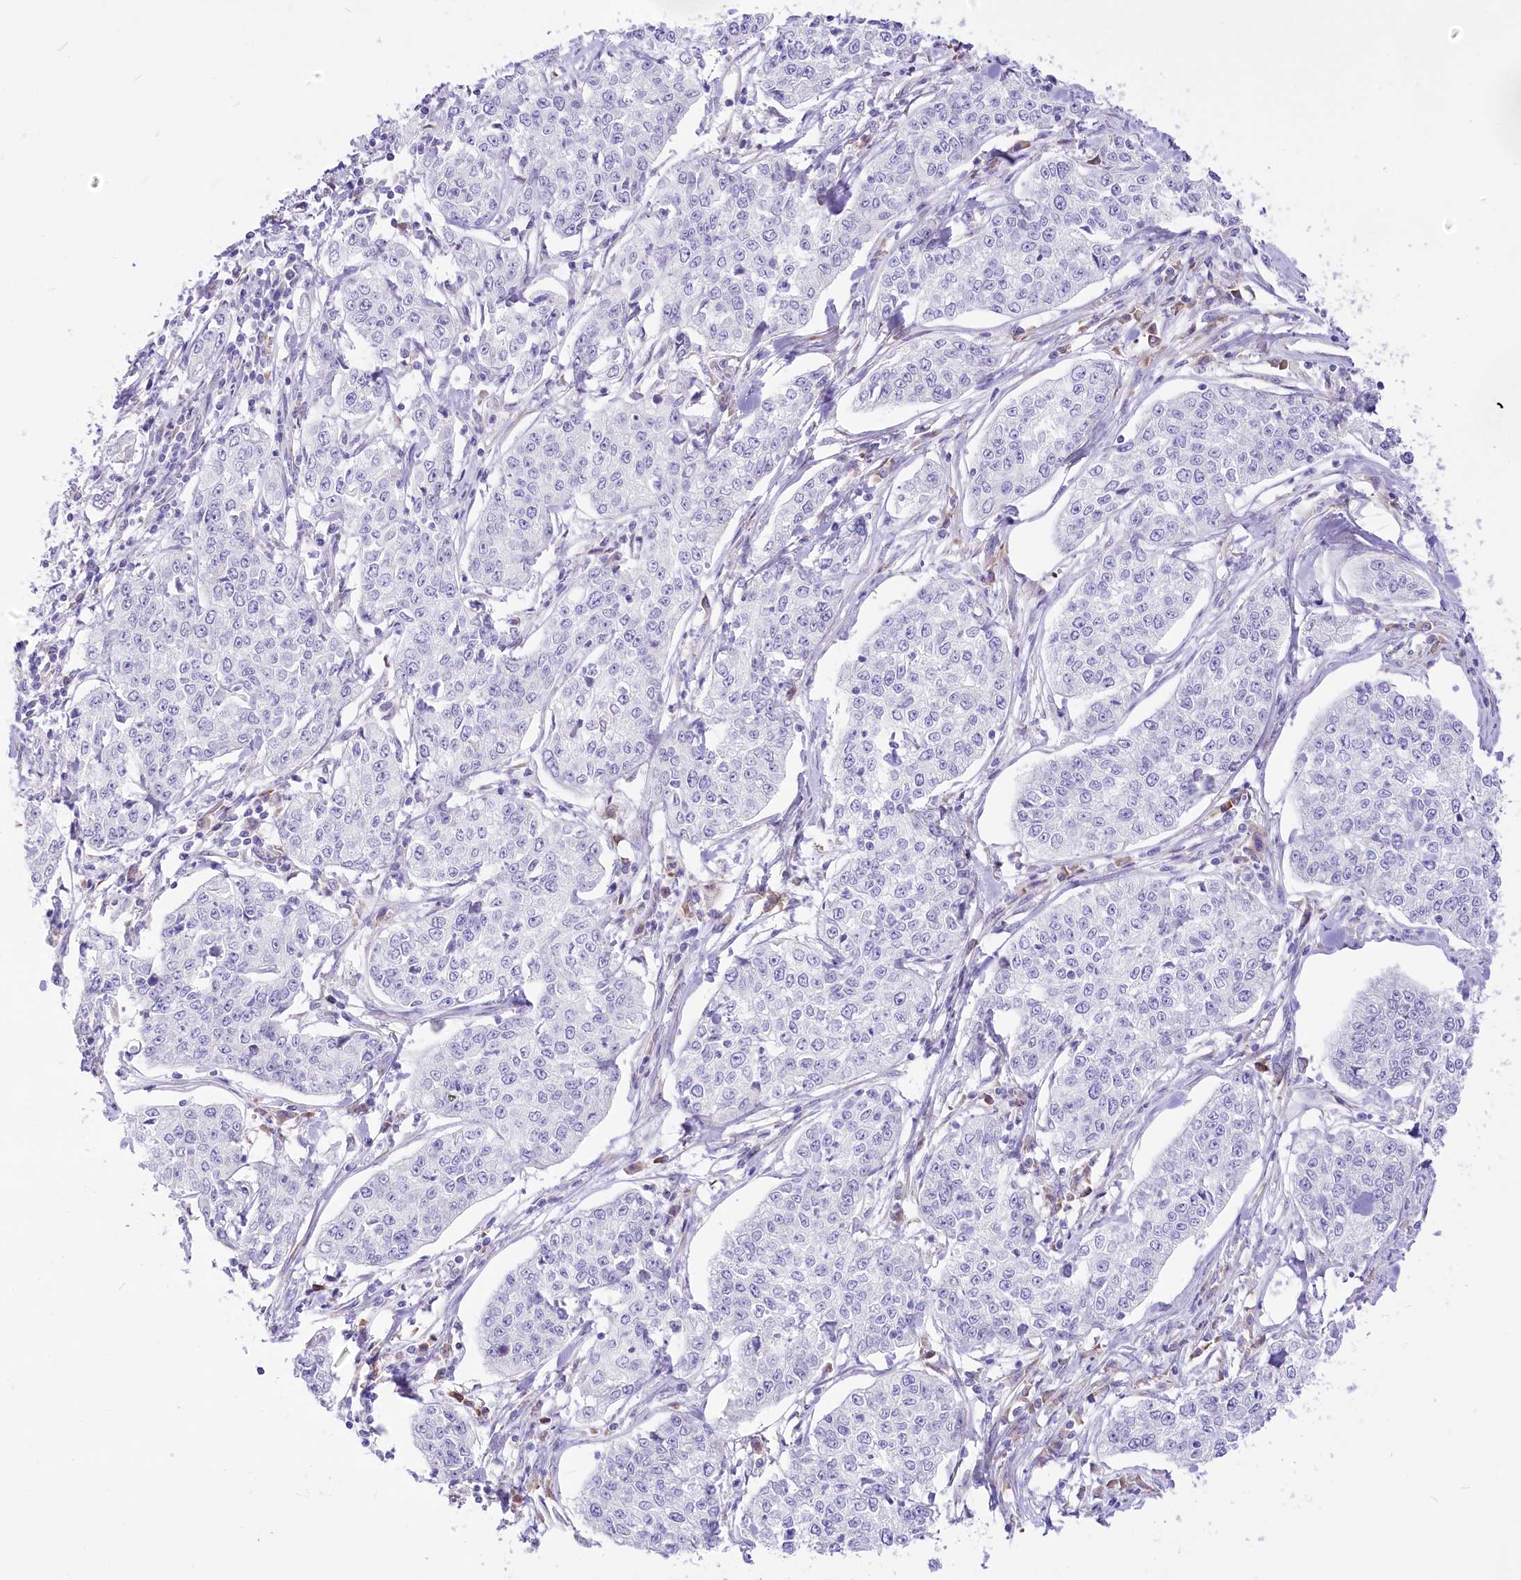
{"staining": {"intensity": "negative", "quantity": "none", "location": "none"}, "tissue": "cervical cancer", "cell_type": "Tumor cells", "image_type": "cancer", "snomed": [{"axis": "morphology", "description": "Squamous cell carcinoma, NOS"}, {"axis": "topography", "description": "Cervix"}], "caption": "Cervical cancer stained for a protein using immunohistochemistry (IHC) exhibits no positivity tumor cells.", "gene": "STT3B", "patient": {"sex": "female", "age": 35}}